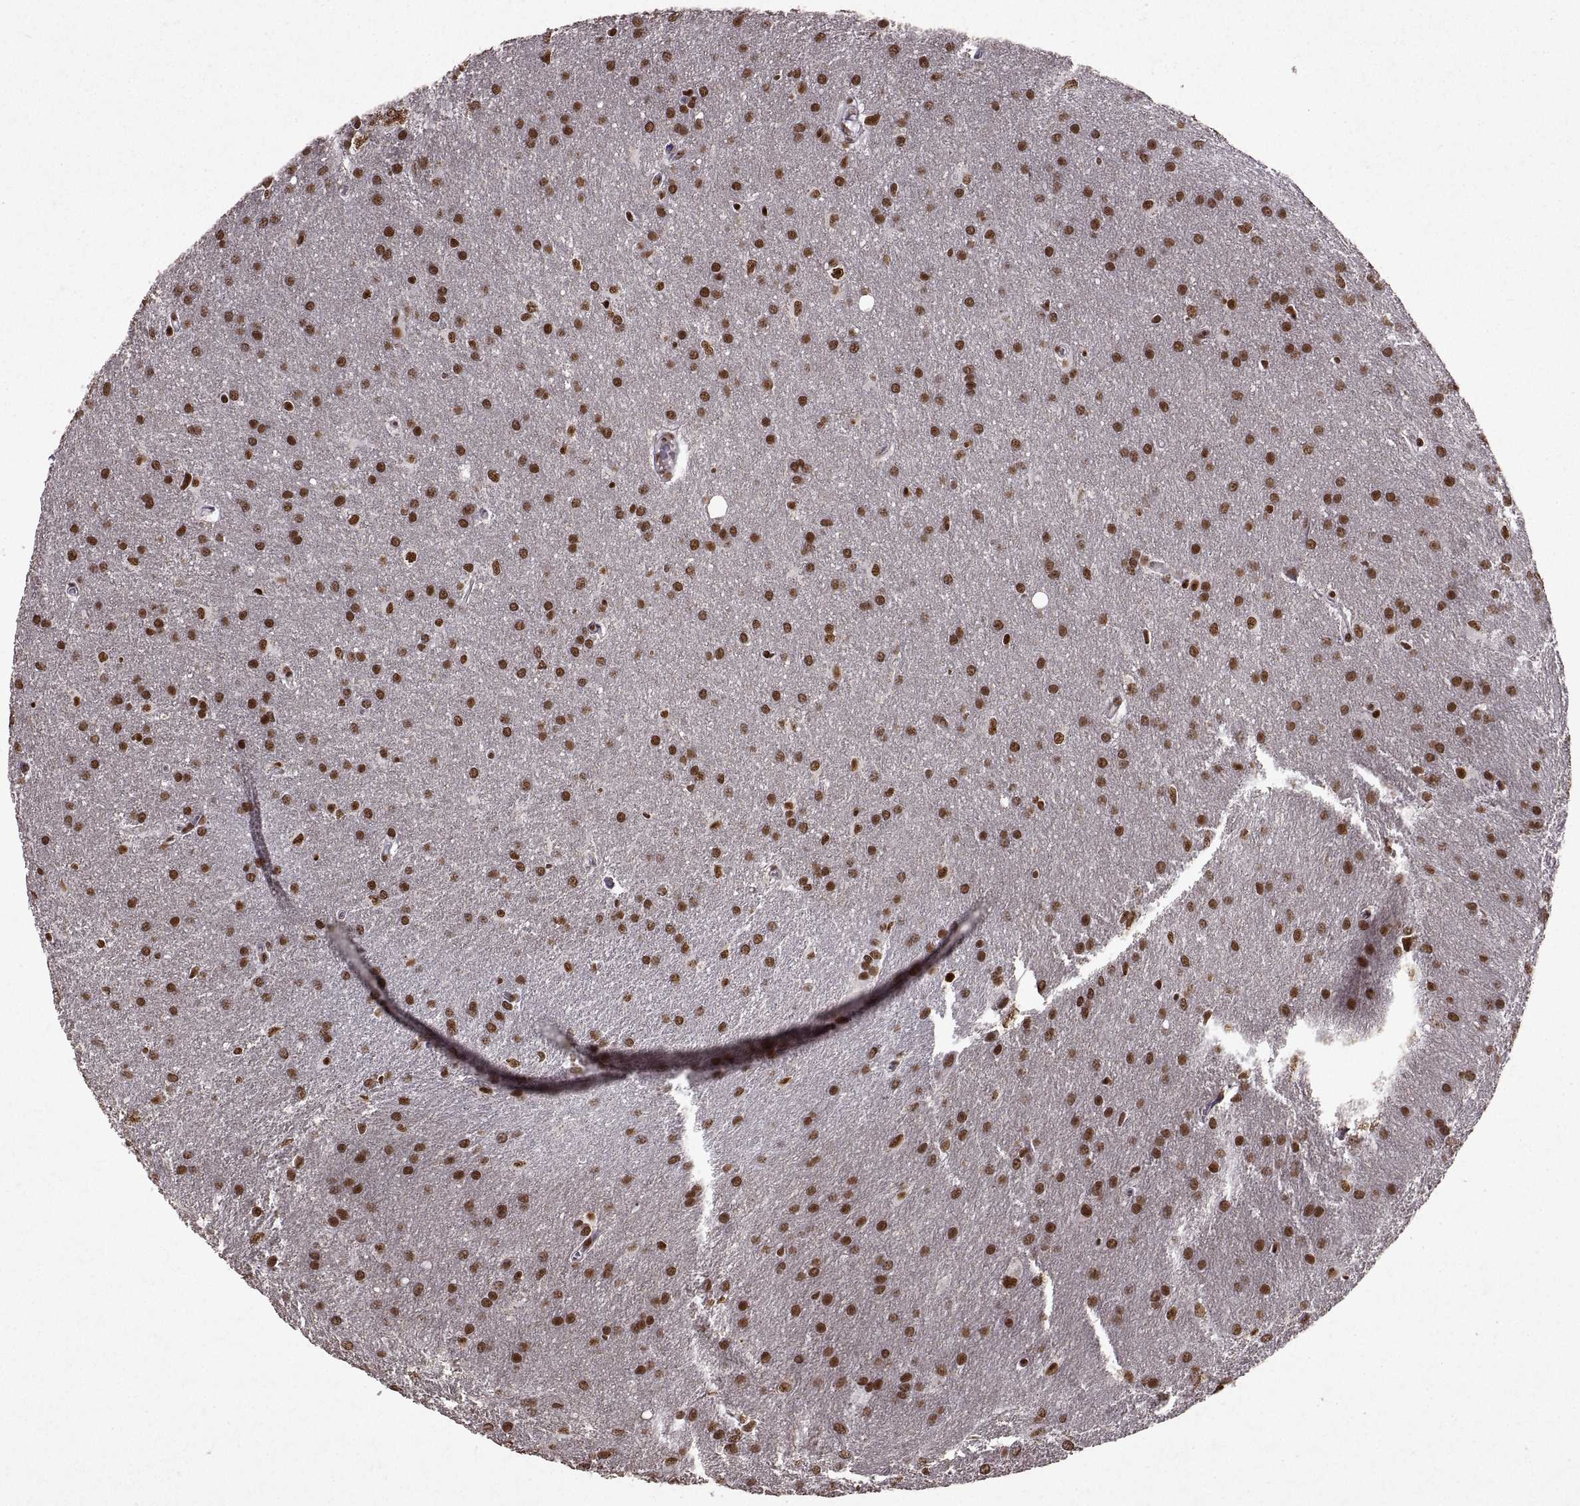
{"staining": {"intensity": "strong", "quantity": ">75%", "location": "nuclear"}, "tissue": "glioma", "cell_type": "Tumor cells", "image_type": "cancer", "snomed": [{"axis": "morphology", "description": "Glioma, malignant, Low grade"}, {"axis": "topography", "description": "Brain"}], "caption": "A high amount of strong nuclear expression is appreciated in approximately >75% of tumor cells in malignant glioma (low-grade) tissue. The staining was performed using DAB (3,3'-diaminobenzidine) to visualize the protein expression in brown, while the nuclei were stained in blue with hematoxylin (Magnification: 20x).", "gene": "MT1E", "patient": {"sex": "female", "age": 32}}